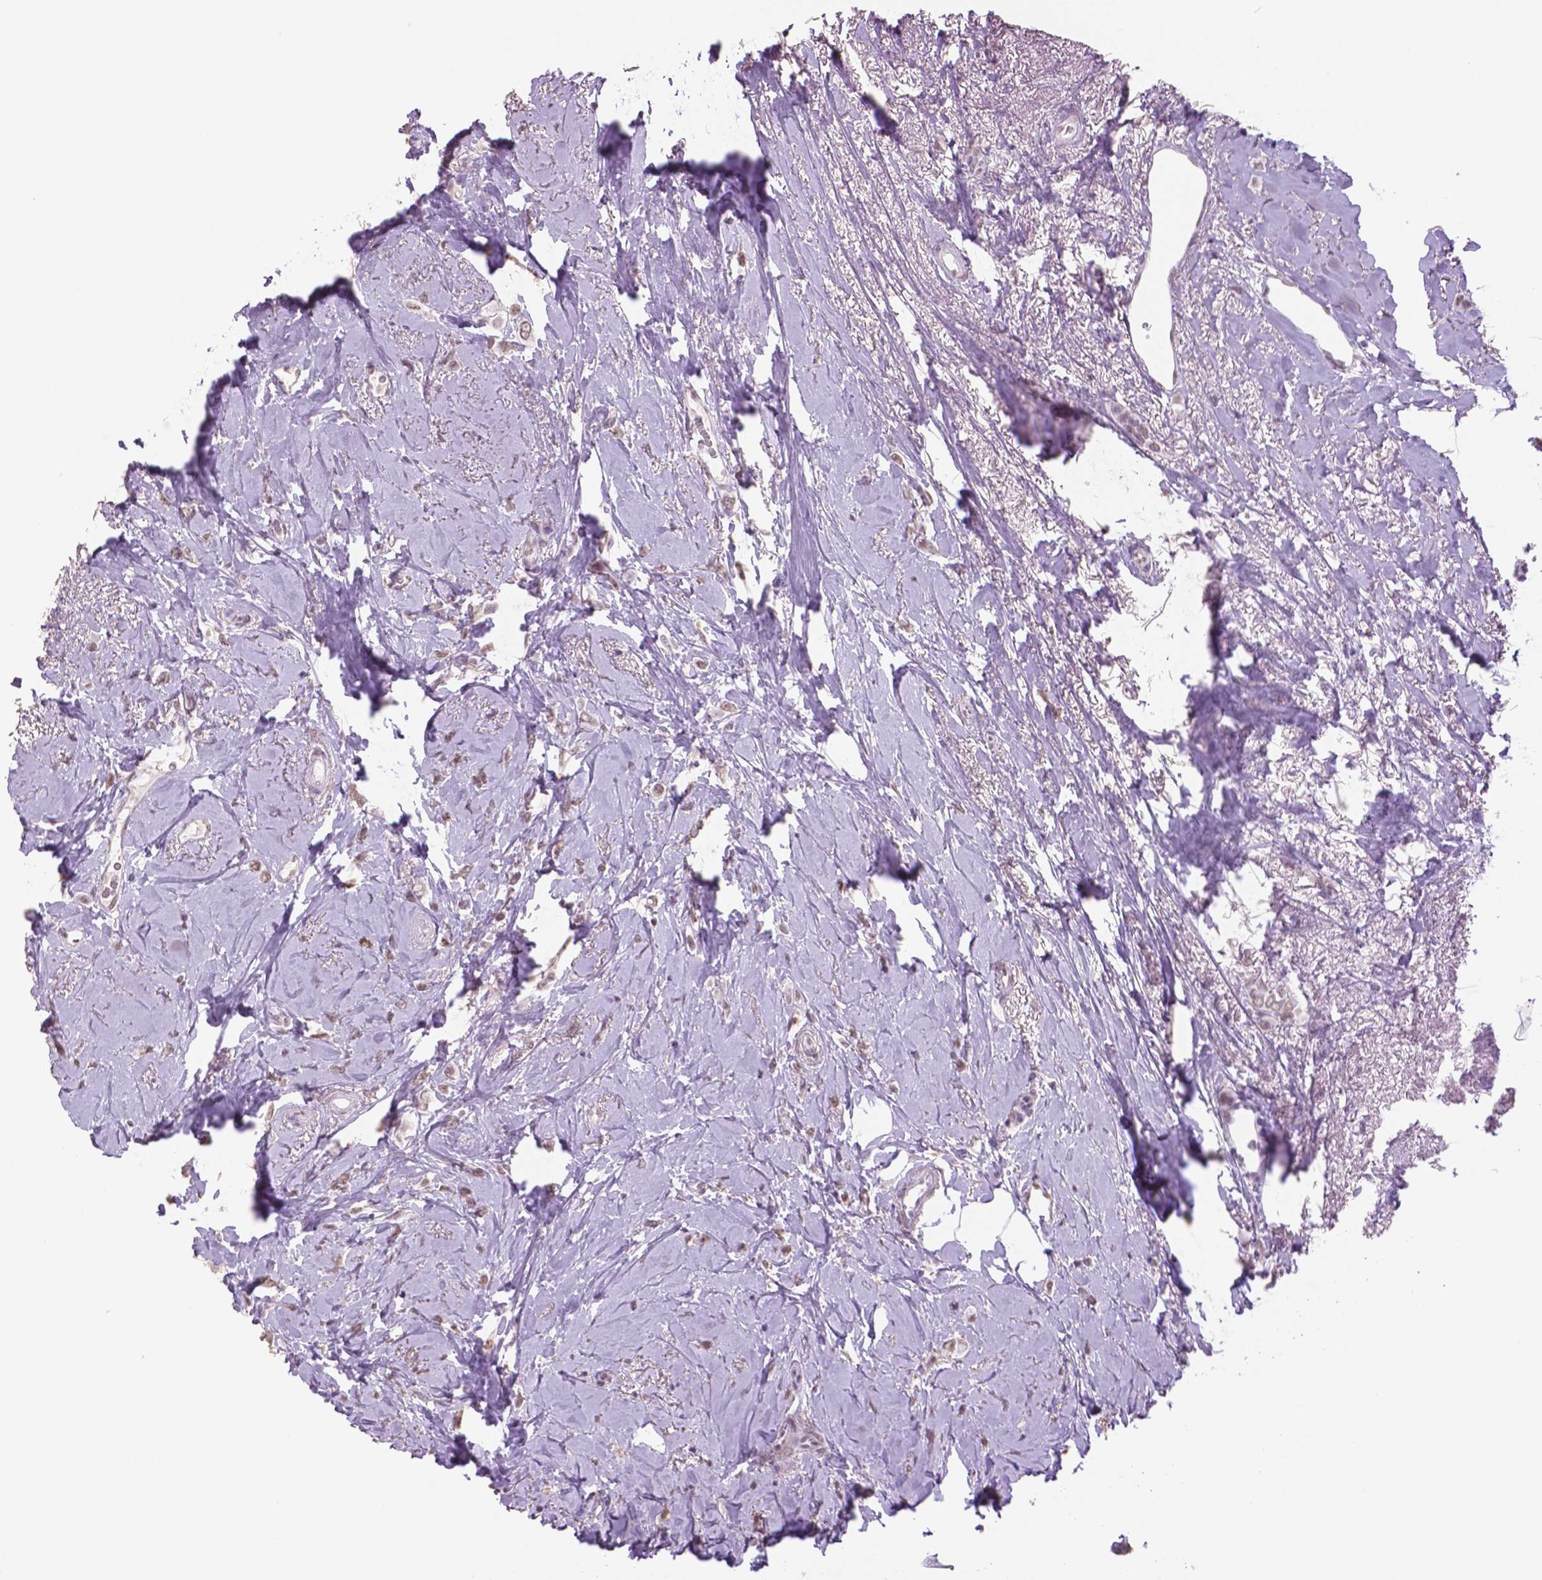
{"staining": {"intensity": "weak", "quantity": "25%-75%", "location": "nuclear"}, "tissue": "breast cancer", "cell_type": "Tumor cells", "image_type": "cancer", "snomed": [{"axis": "morphology", "description": "Lobular carcinoma"}, {"axis": "topography", "description": "Breast"}], "caption": "Protein staining of breast cancer (lobular carcinoma) tissue exhibits weak nuclear expression in approximately 25%-75% of tumor cells. (DAB (3,3'-diaminobenzidine) = brown stain, brightfield microscopy at high magnification).", "gene": "IGF2BP1", "patient": {"sex": "female", "age": 66}}